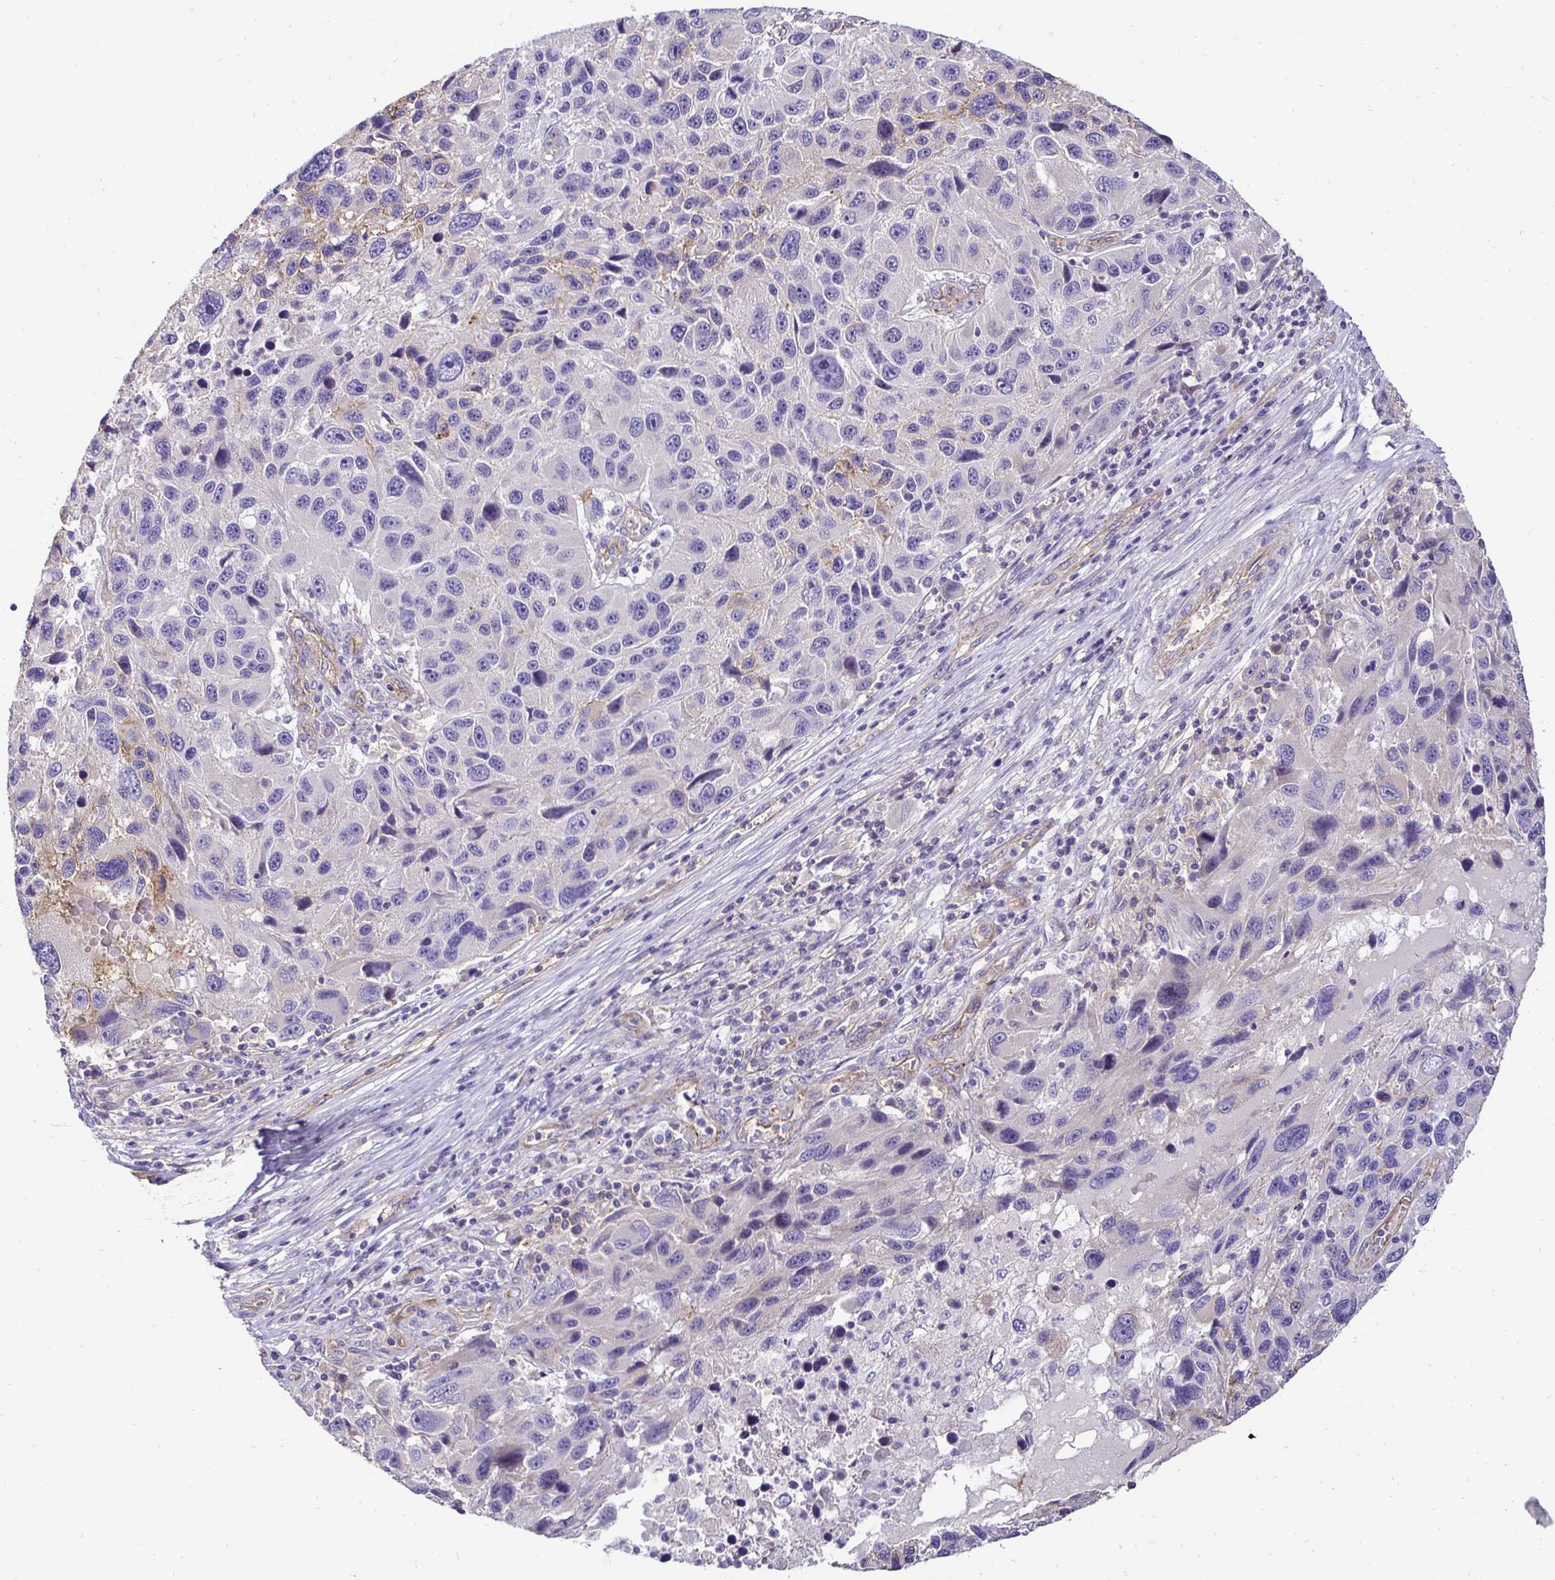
{"staining": {"intensity": "negative", "quantity": "none", "location": "none"}, "tissue": "melanoma", "cell_type": "Tumor cells", "image_type": "cancer", "snomed": [{"axis": "morphology", "description": "Malignant melanoma, NOS"}, {"axis": "topography", "description": "Skin"}], "caption": "A micrograph of melanoma stained for a protein exhibits no brown staining in tumor cells.", "gene": "SLC9A1", "patient": {"sex": "male", "age": 53}}